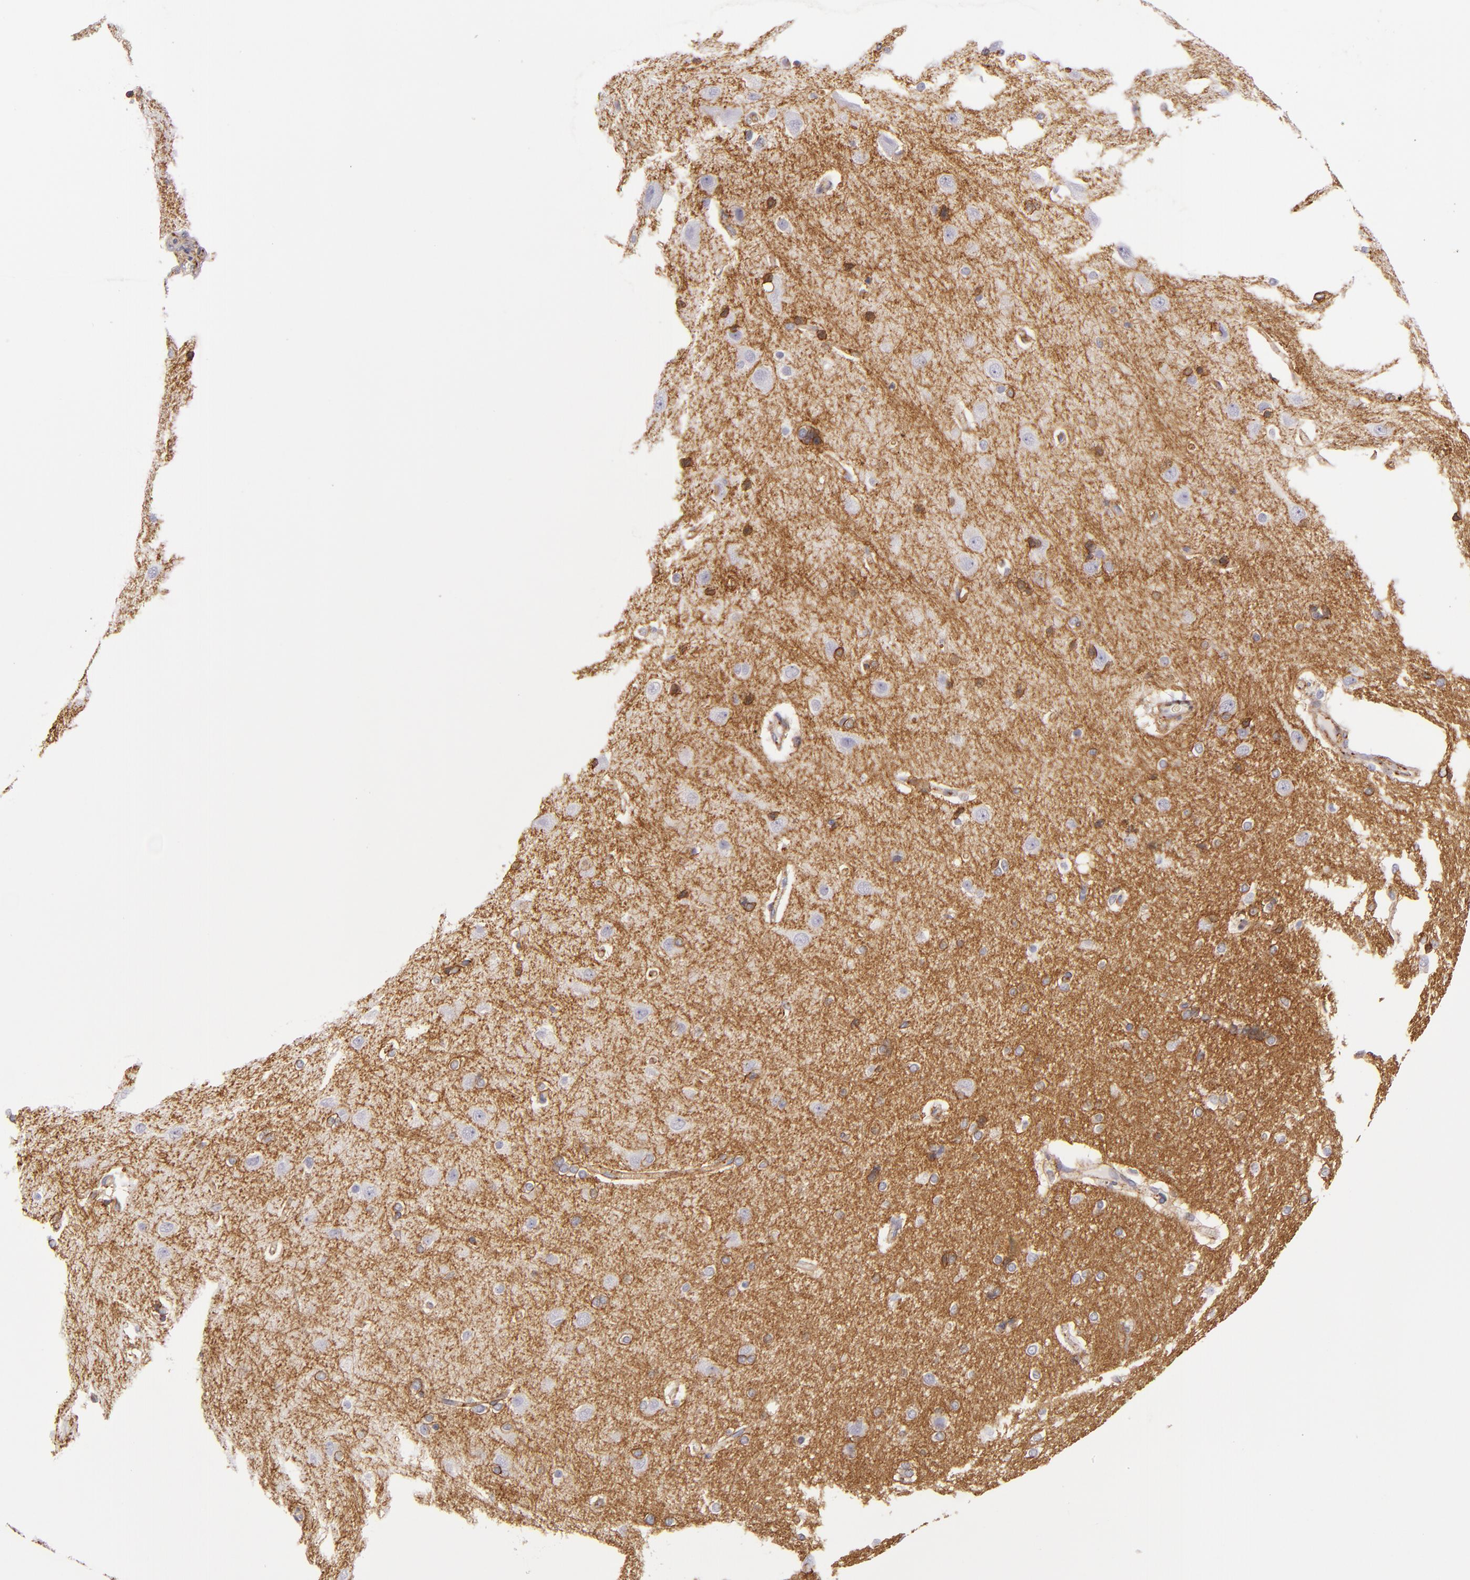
{"staining": {"intensity": "moderate", "quantity": ">75%", "location": "cytoplasmic/membranous"}, "tissue": "cerebral cortex", "cell_type": "Endothelial cells", "image_type": "normal", "snomed": [{"axis": "morphology", "description": "Normal tissue, NOS"}, {"axis": "topography", "description": "Cerebral cortex"}], "caption": "Cerebral cortex stained with a brown dye displays moderate cytoplasmic/membranous positive expression in about >75% of endothelial cells.", "gene": "CD9", "patient": {"sex": "female", "age": 54}}